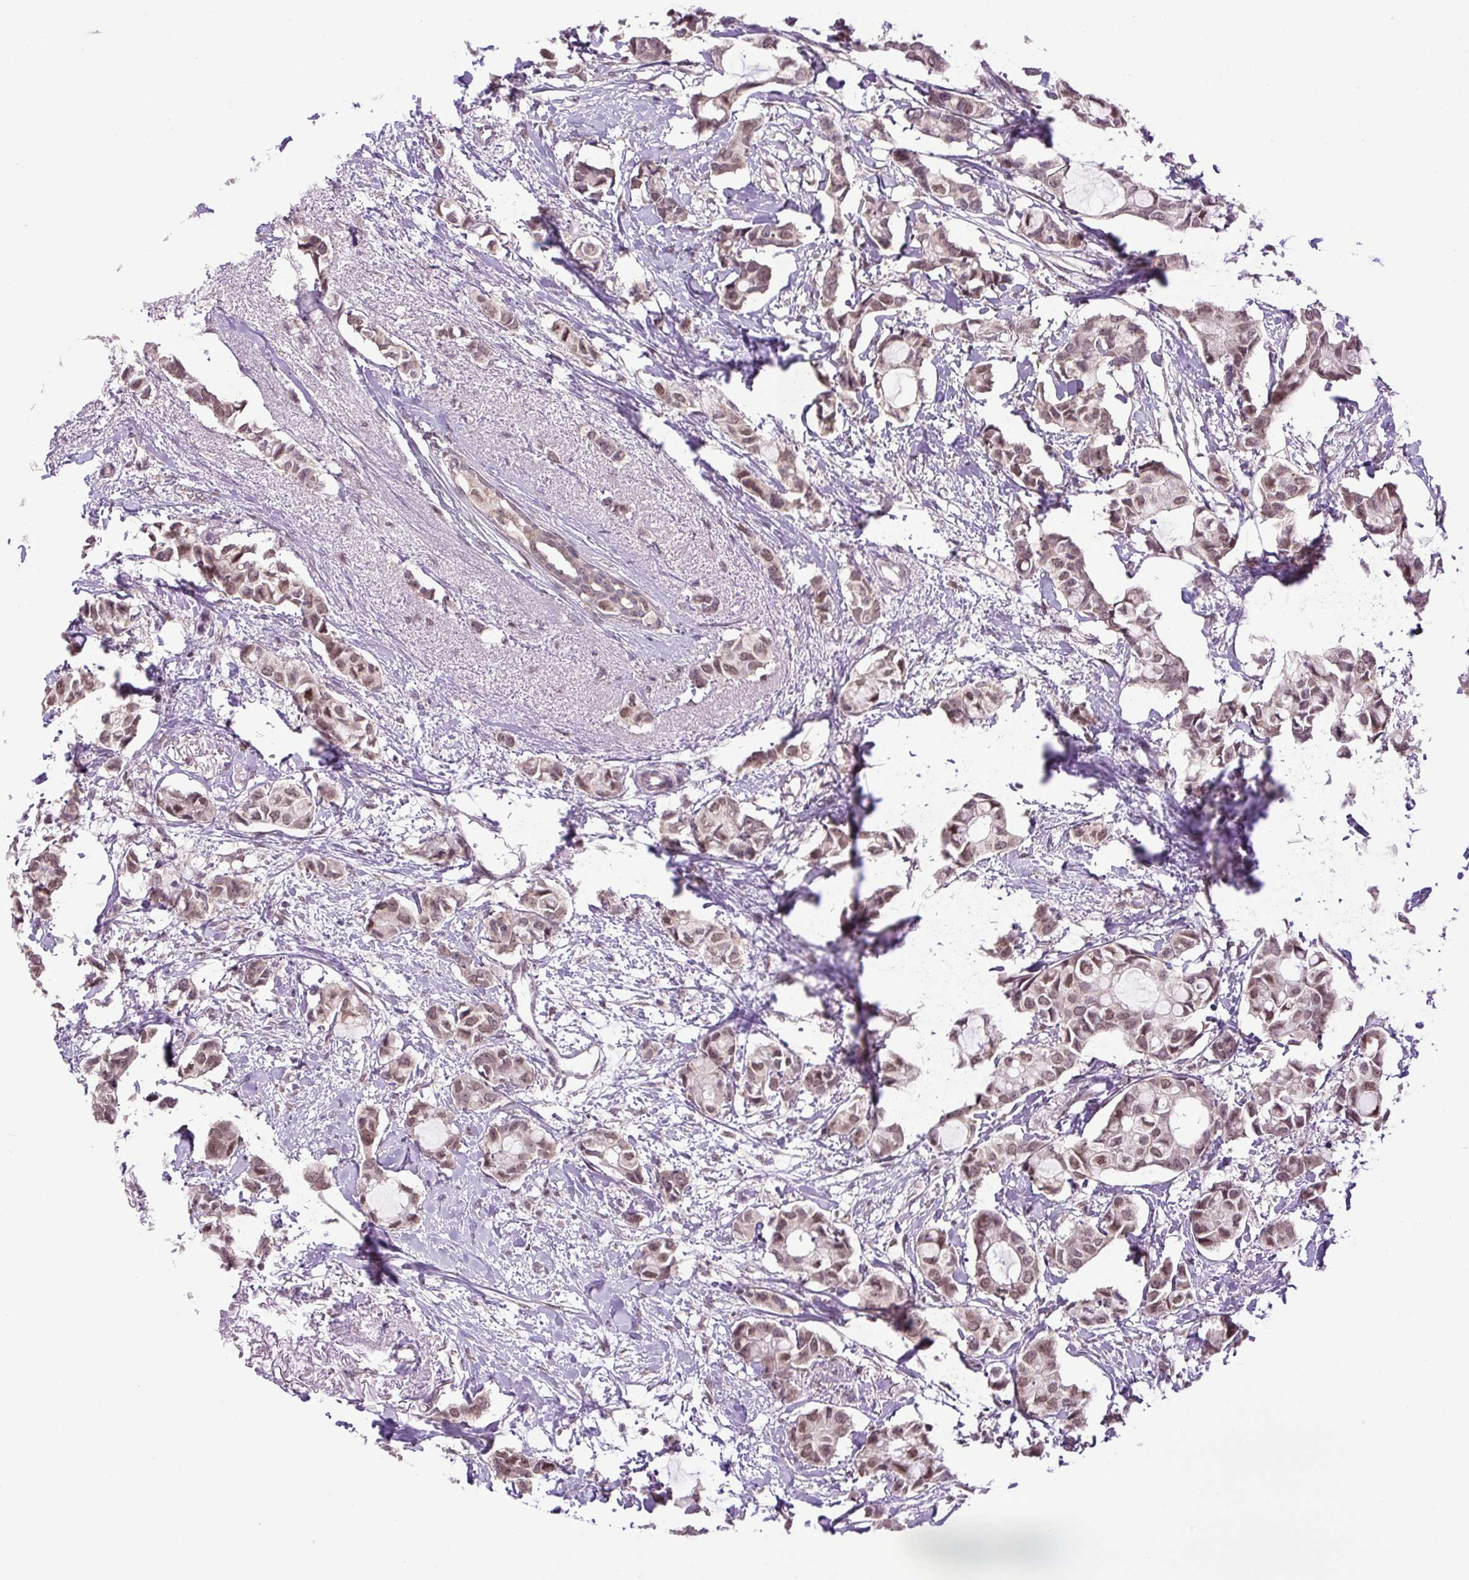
{"staining": {"intensity": "moderate", "quantity": ">75%", "location": "nuclear"}, "tissue": "breast cancer", "cell_type": "Tumor cells", "image_type": "cancer", "snomed": [{"axis": "morphology", "description": "Duct carcinoma"}, {"axis": "topography", "description": "Breast"}], "caption": "A high-resolution photomicrograph shows immunohistochemistry staining of intraductal carcinoma (breast), which reveals moderate nuclear staining in approximately >75% of tumor cells. (brown staining indicates protein expression, while blue staining denotes nuclei).", "gene": "KPNA1", "patient": {"sex": "female", "age": 73}}